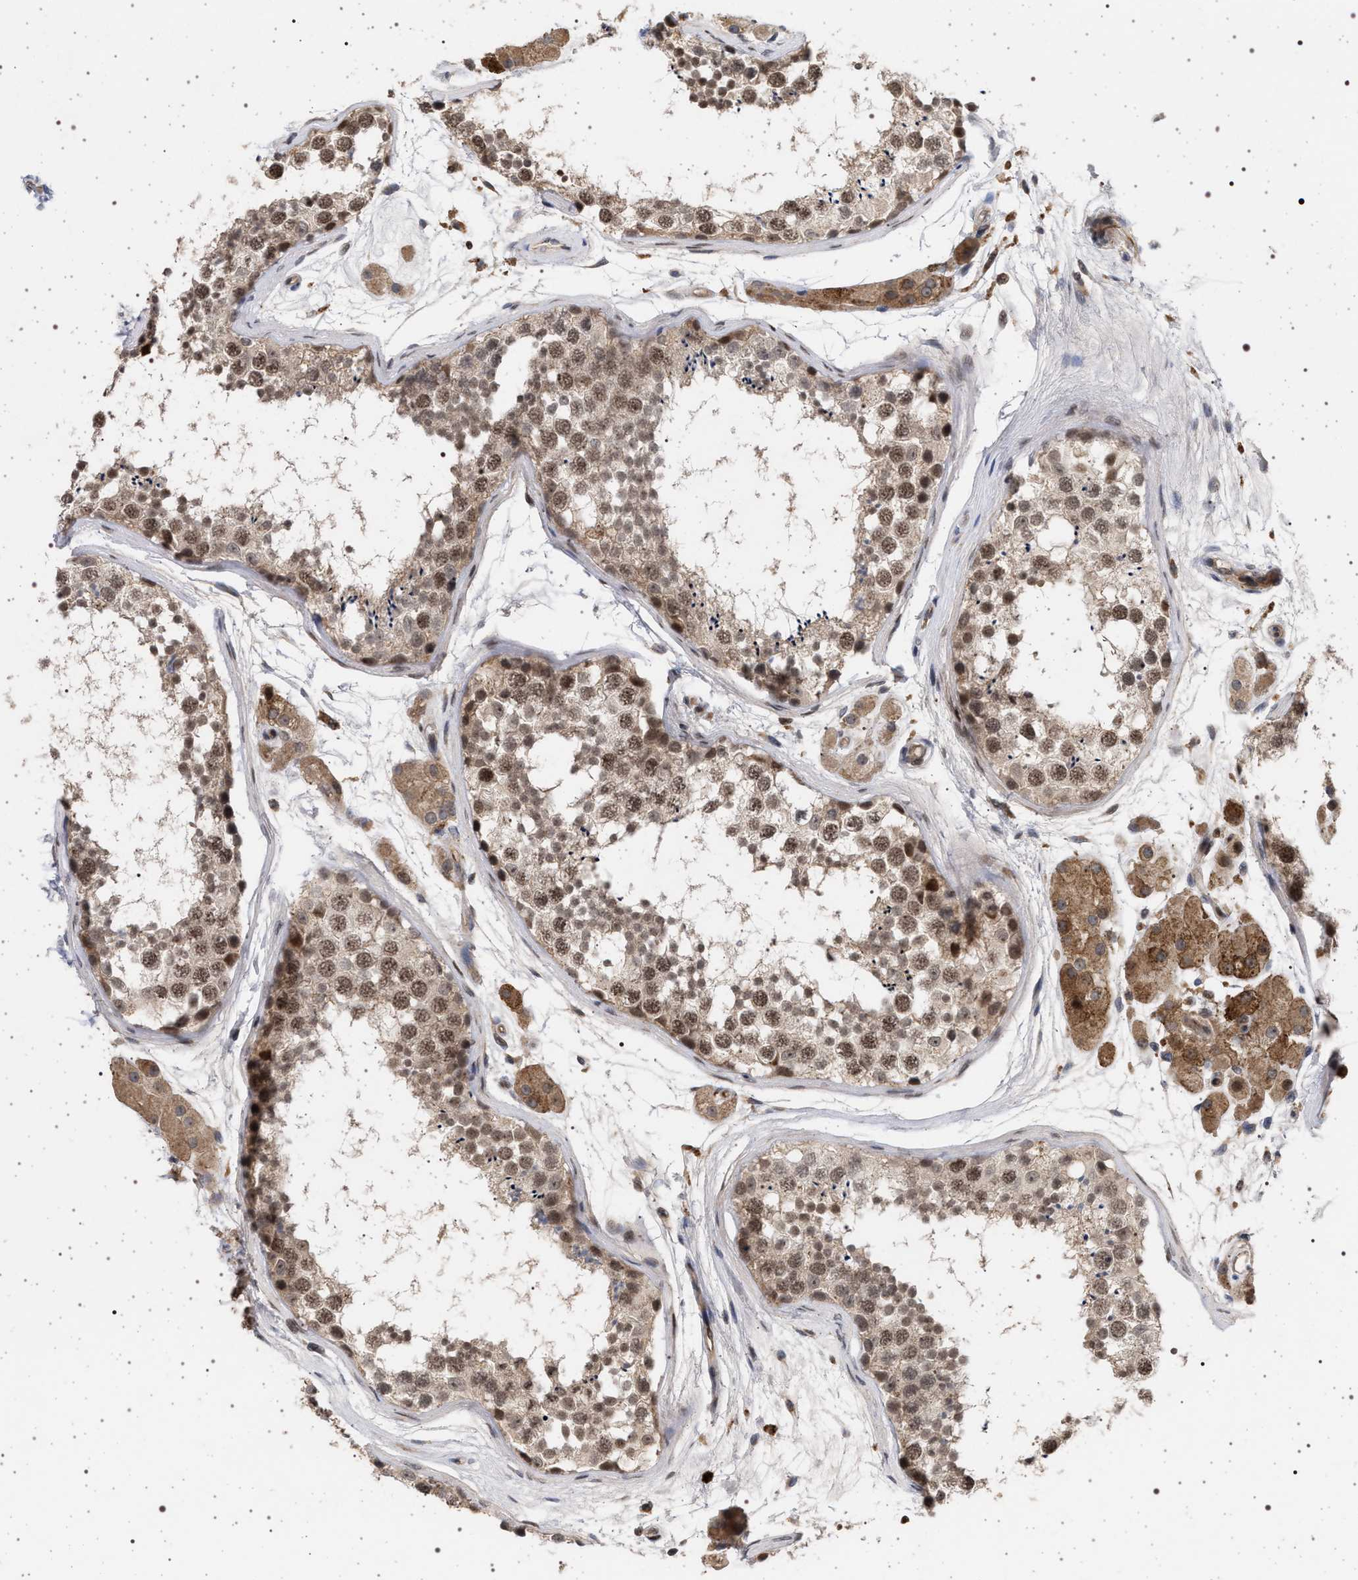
{"staining": {"intensity": "moderate", "quantity": ">75%", "location": "cytoplasmic/membranous,nuclear"}, "tissue": "testis", "cell_type": "Cells in seminiferous ducts", "image_type": "normal", "snomed": [{"axis": "morphology", "description": "Normal tissue, NOS"}, {"axis": "topography", "description": "Testis"}], "caption": "Protein expression analysis of benign testis shows moderate cytoplasmic/membranous,nuclear staining in approximately >75% of cells in seminiferous ducts. The staining is performed using DAB brown chromogen to label protein expression. The nuclei are counter-stained blue using hematoxylin.", "gene": "RBM48", "patient": {"sex": "male", "age": 56}}